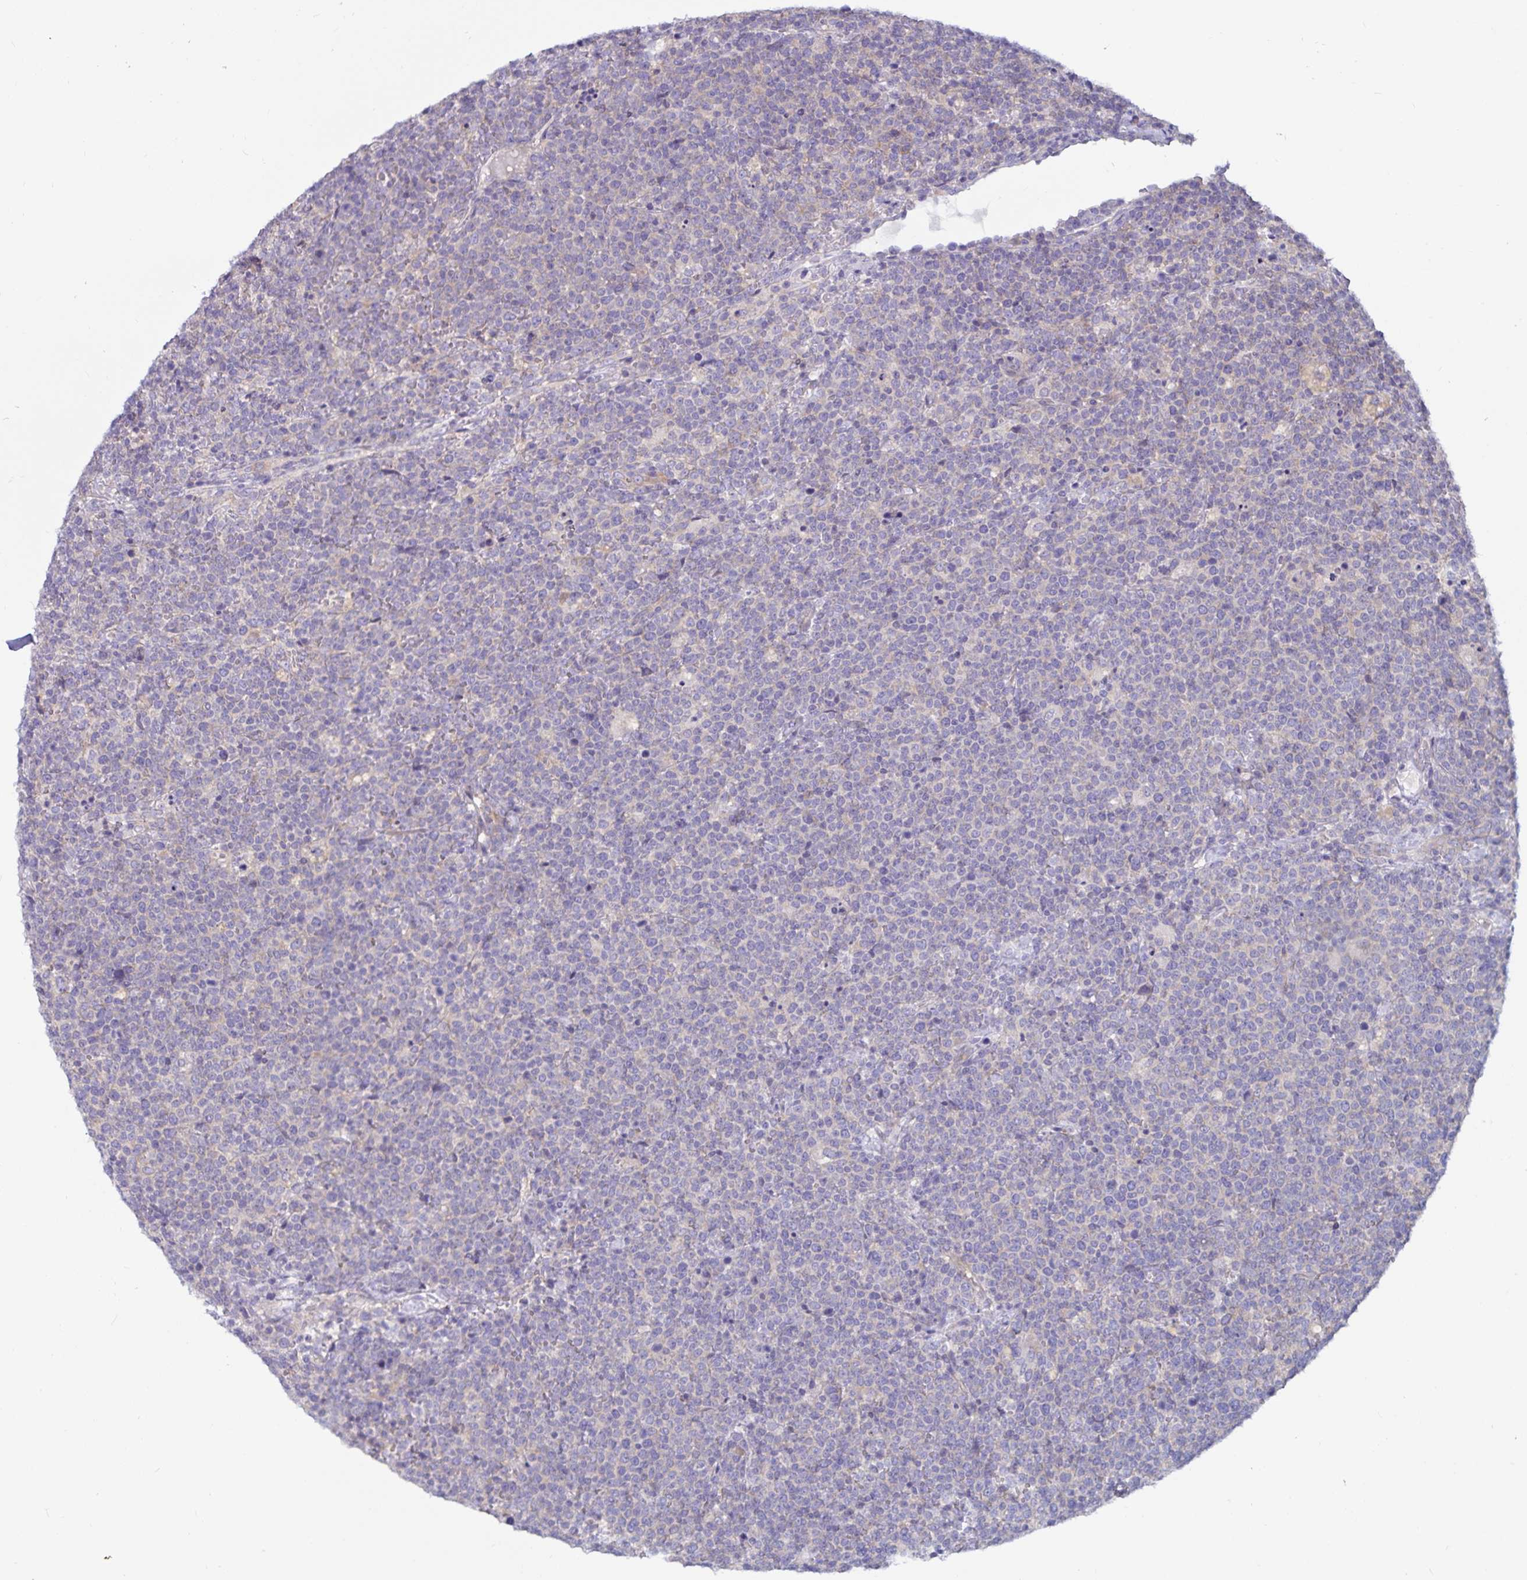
{"staining": {"intensity": "negative", "quantity": "none", "location": "none"}, "tissue": "lymphoma", "cell_type": "Tumor cells", "image_type": "cancer", "snomed": [{"axis": "morphology", "description": "Malignant lymphoma, non-Hodgkin's type, High grade"}, {"axis": "topography", "description": "Lymph node"}], "caption": "An image of human high-grade malignant lymphoma, non-Hodgkin's type is negative for staining in tumor cells.", "gene": "FAM120A", "patient": {"sex": "male", "age": 61}}